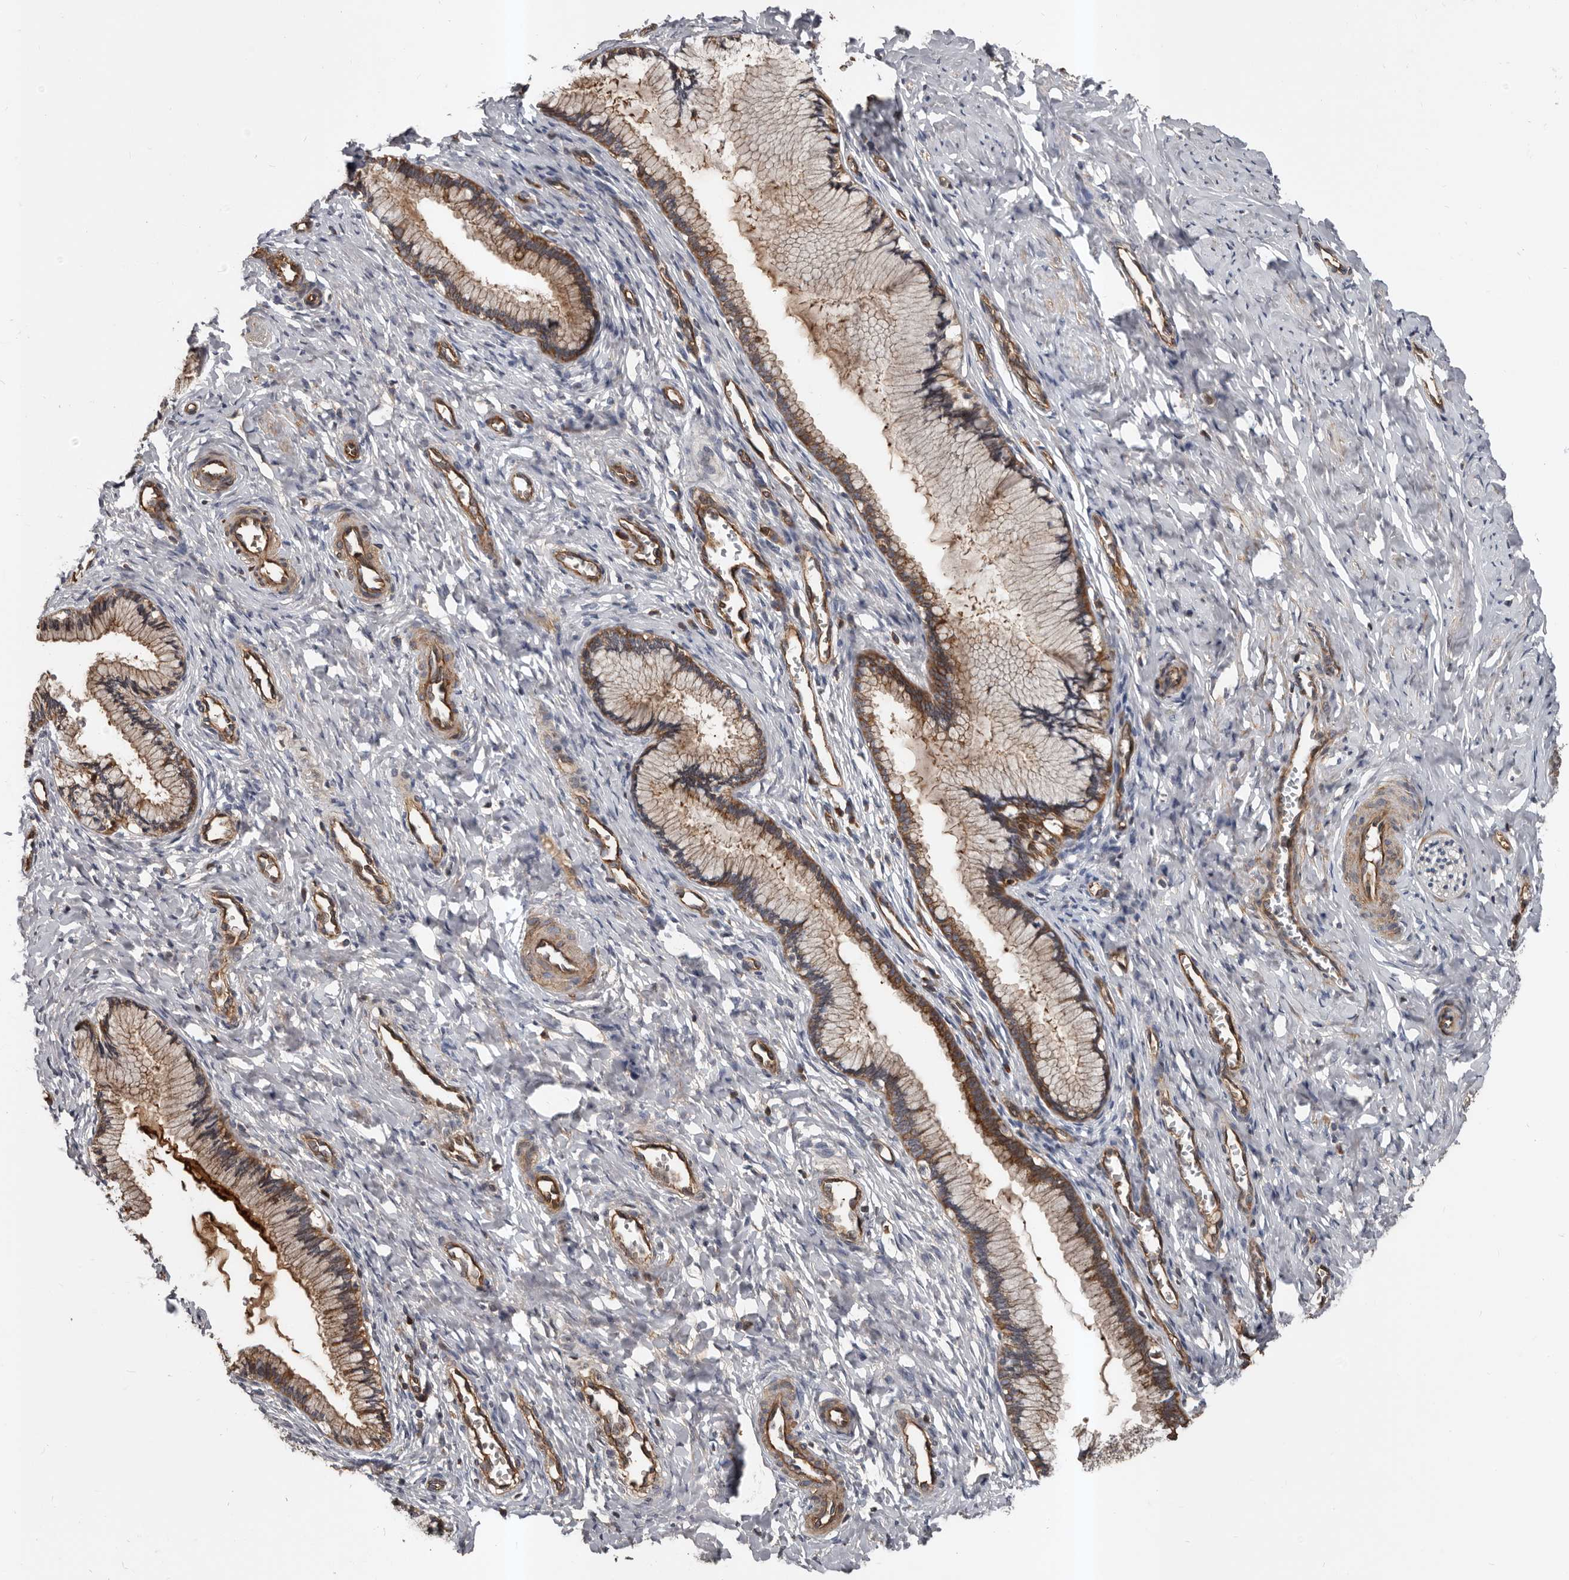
{"staining": {"intensity": "moderate", "quantity": ">75%", "location": "cytoplasmic/membranous"}, "tissue": "cervix", "cell_type": "Glandular cells", "image_type": "normal", "snomed": [{"axis": "morphology", "description": "Normal tissue, NOS"}, {"axis": "topography", "description": "Cervix"}], "caption": "A photomicrograph showing moderate cytoplasmic/membranous expression in about >75% of glandular cells in normal cervix, as visualized by brown immunohistochemical staining.", "gene": "PNRC2", "patient": {"sex": "female", "age": 27}}